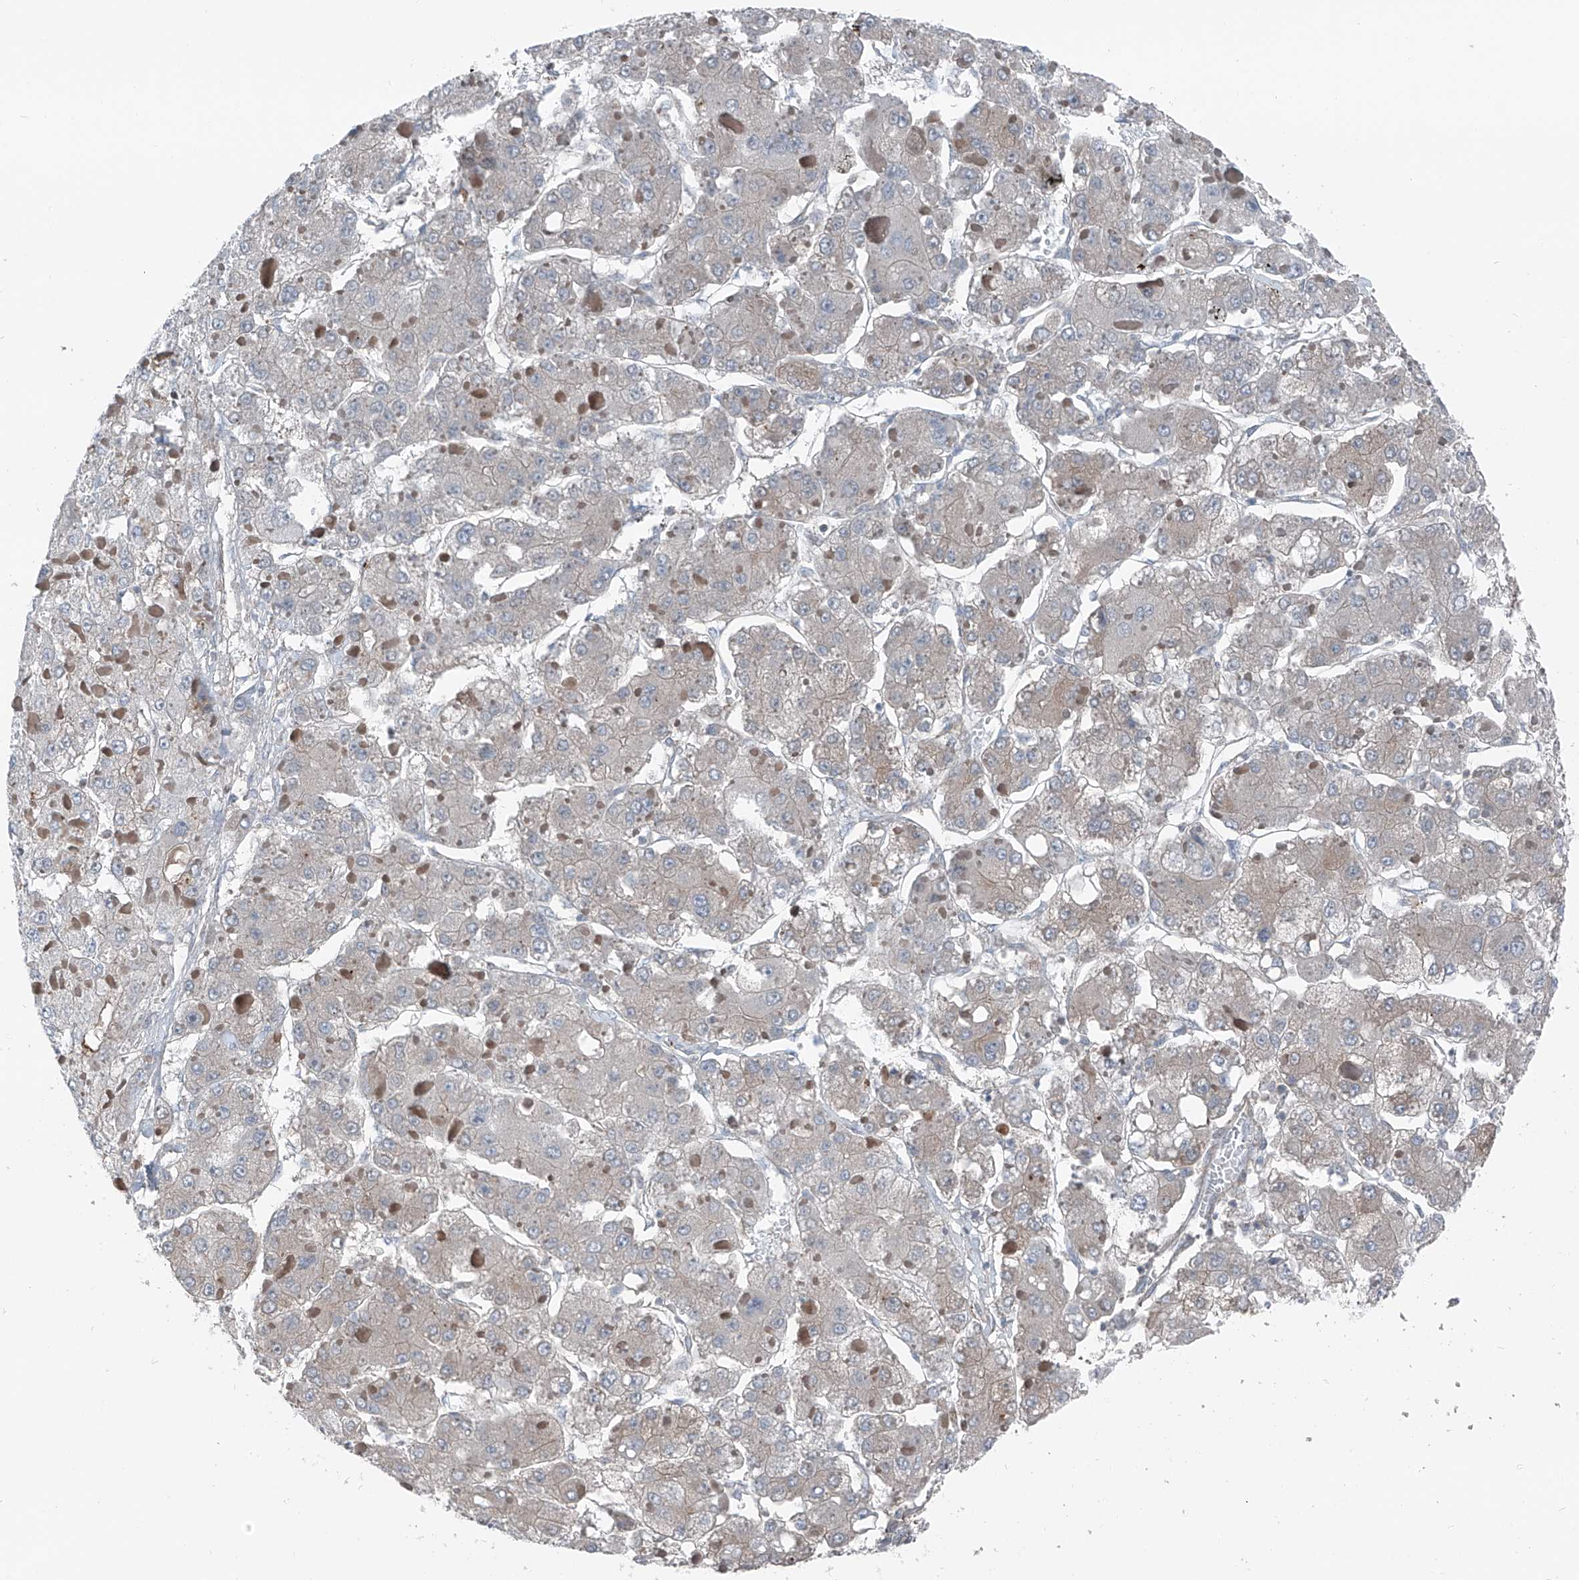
{"staining": {"intensity": "negative", "quantity": "none", "location": "none"}, "tissue": "liver cancer", "cell_type": "Tumor cells", "image_type": "cancer", "snomed": [{"axis": "morphology", "description": "Carcinoma, Hepatocellular, NOS"}, {"axis": "topography", "description": "Liver"}], "caption": "Immunohistochemistry photomicrograph of neoplastic tissue: human liver cancer stained with DAB displays no significant protein staining in tumor cells. The staining was performed using DAB to visualize the protein expression in brown, while the nuclei were stained in blue with hematoxylin (Magnification: 20x).", "gene": "HSPB11", "patient": {"sex": "female", "age": 73}}